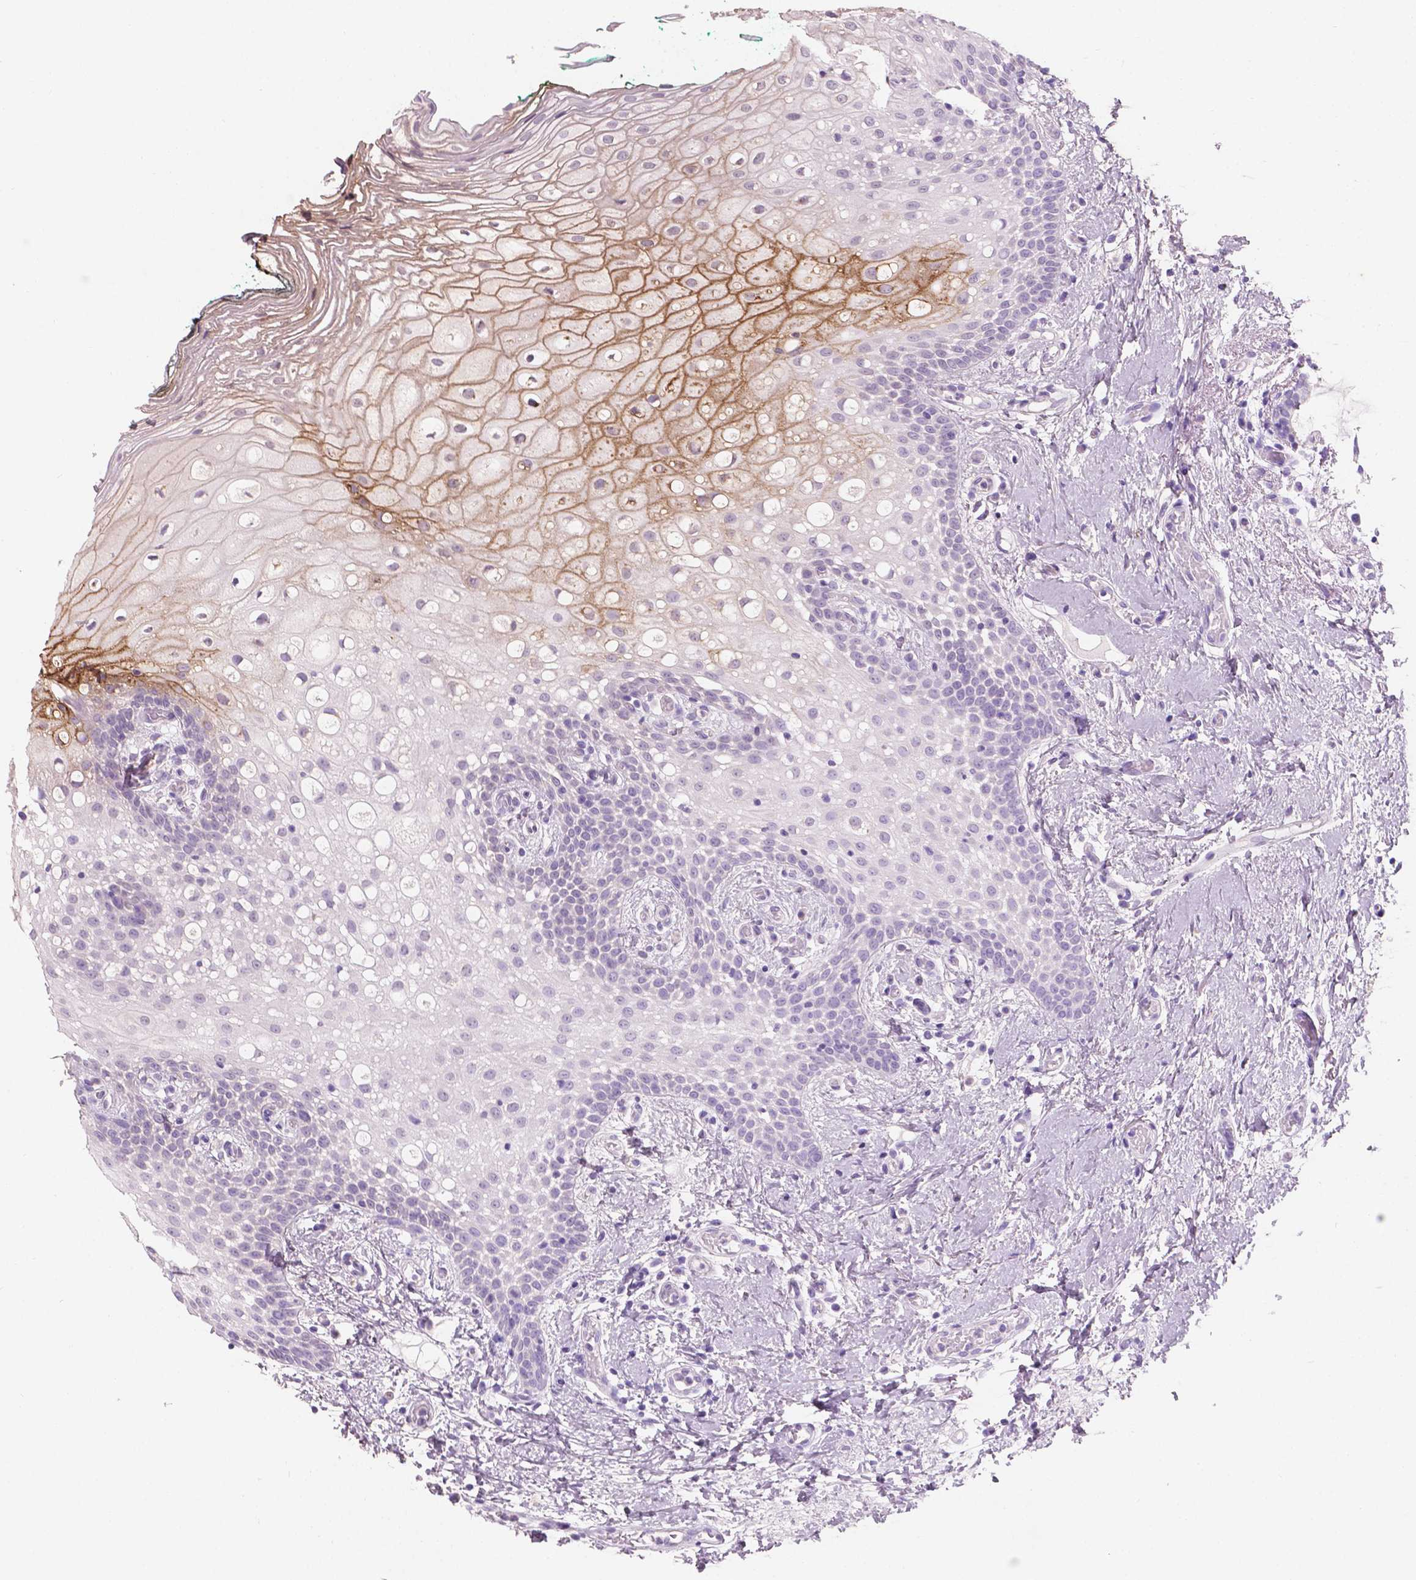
{"staining": {"intensity": "moderate", "quantity": "<25%", "location": "cytoplasmic/membranous"}, "tissue": "oral mucosa", "cell_type": "Squamous epithelial cells", "image_type": "normal", "snomed": [{"axis": "morphology", "description": "Normal tissue, NOS"}, {"axis": "topography", "description": "Oral tissue"}], "caption": "Immunohistochemical staining of benign human oral mucosa reveals moderate cytoplasmic/membranous protein expression in about <25% of squamous epithelial cells.", "gene": "SBSN", "patient": {"sex": "female", "age": 83}}